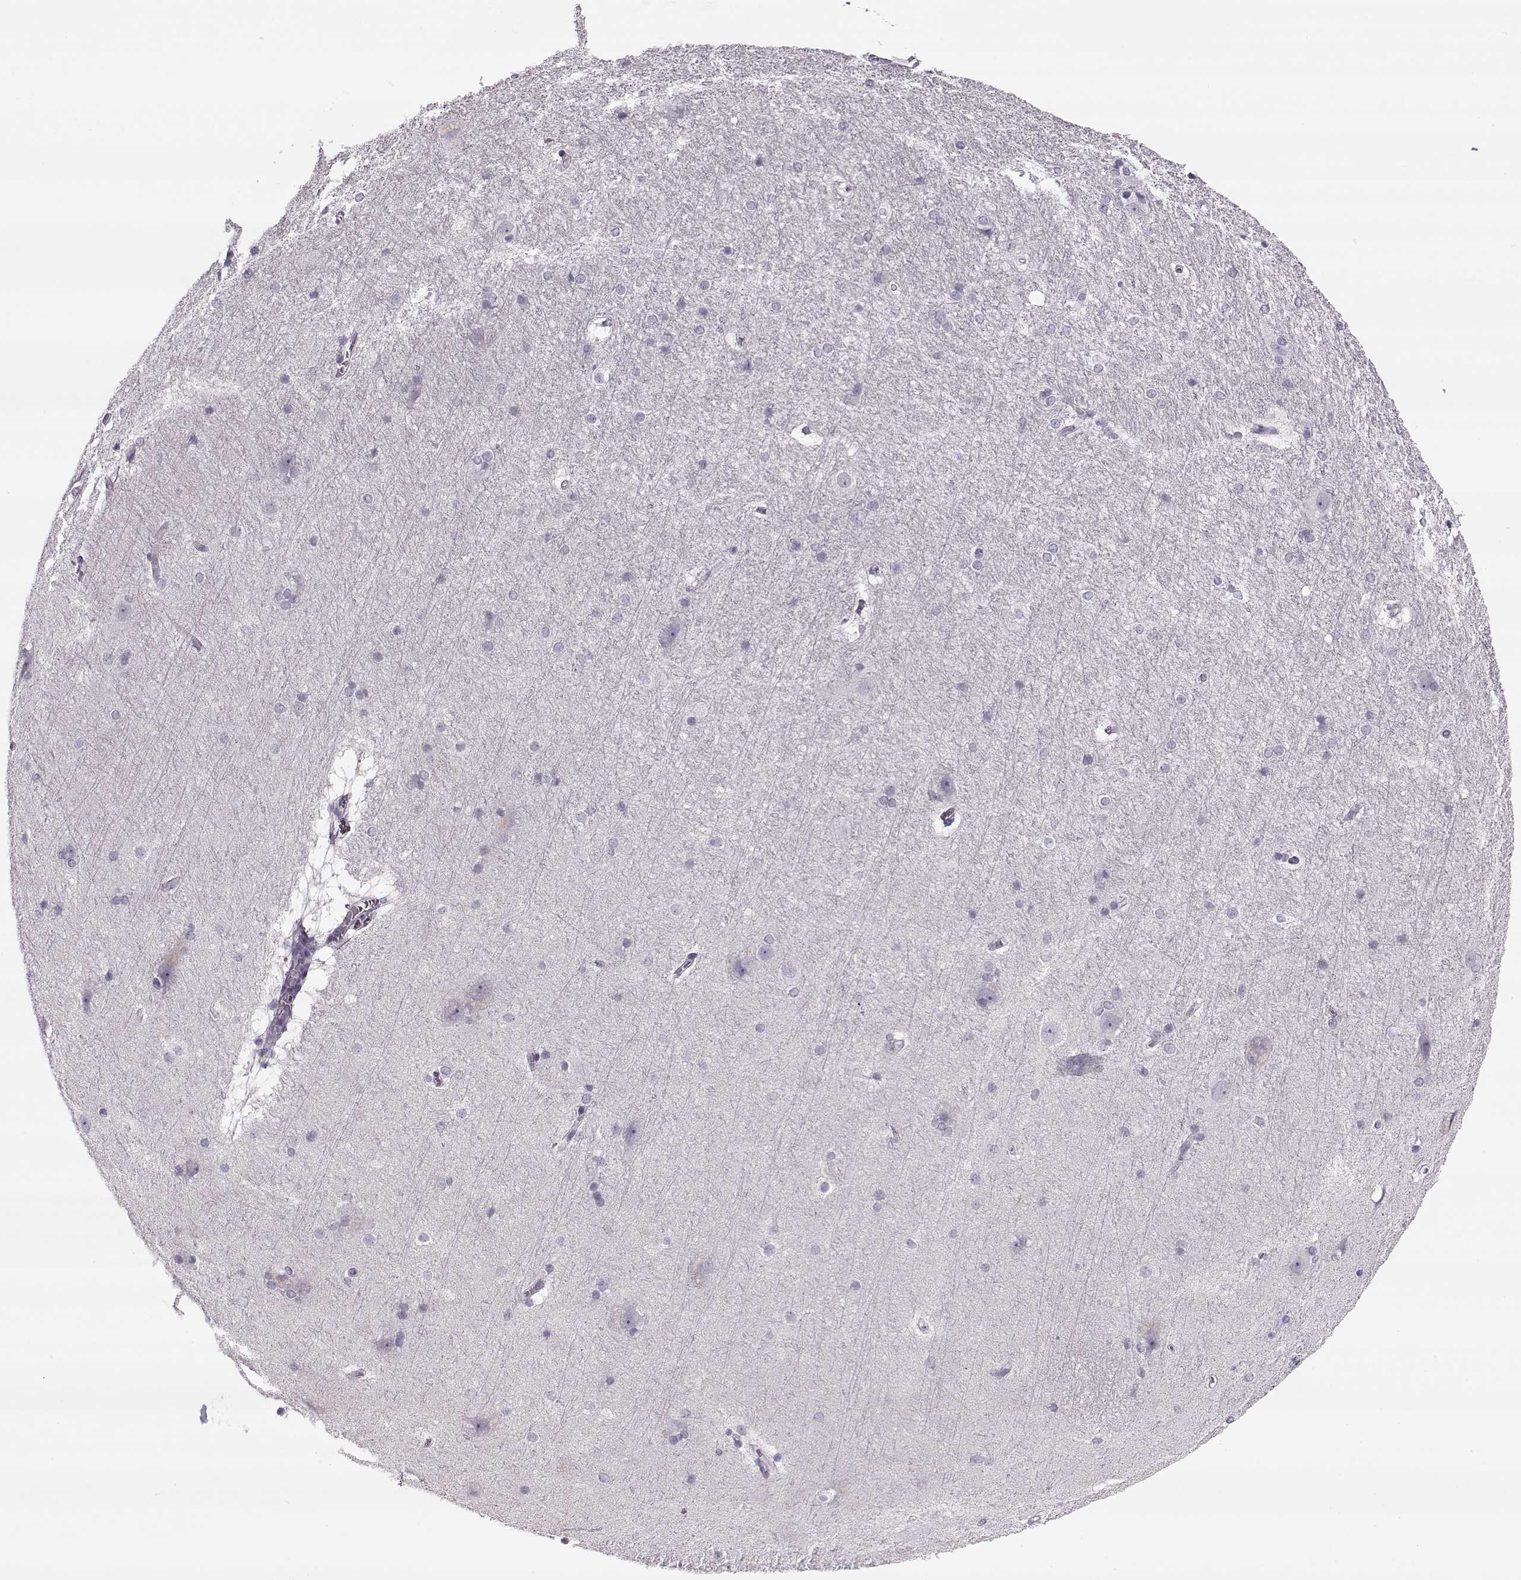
{"staining": {"intensity": "negative", "quantity": "none", "location": "none"}, "tissue": "hippocampus", "cell_type": "Glial cells", "image_type": "normal", "snomed": [{"axis": "morphology", "description": "Normal tissue, NOS"}, {"axis": "topography", "description": "Cerebral cortex"}, {"axis": "topography", "description": "Hippocampus"}], "caption": "A high-resolution image shows immunohistochemistry (IHC) staining of unremarkable hippocampus, which exhibits no significant positivity in glial cells. (DAB (3,3'-diaminobenzidine) immunohistochemistry (IHC), high magnification).", "gene": "PNMT", "patient": {"sex": "female", "age": 19}}